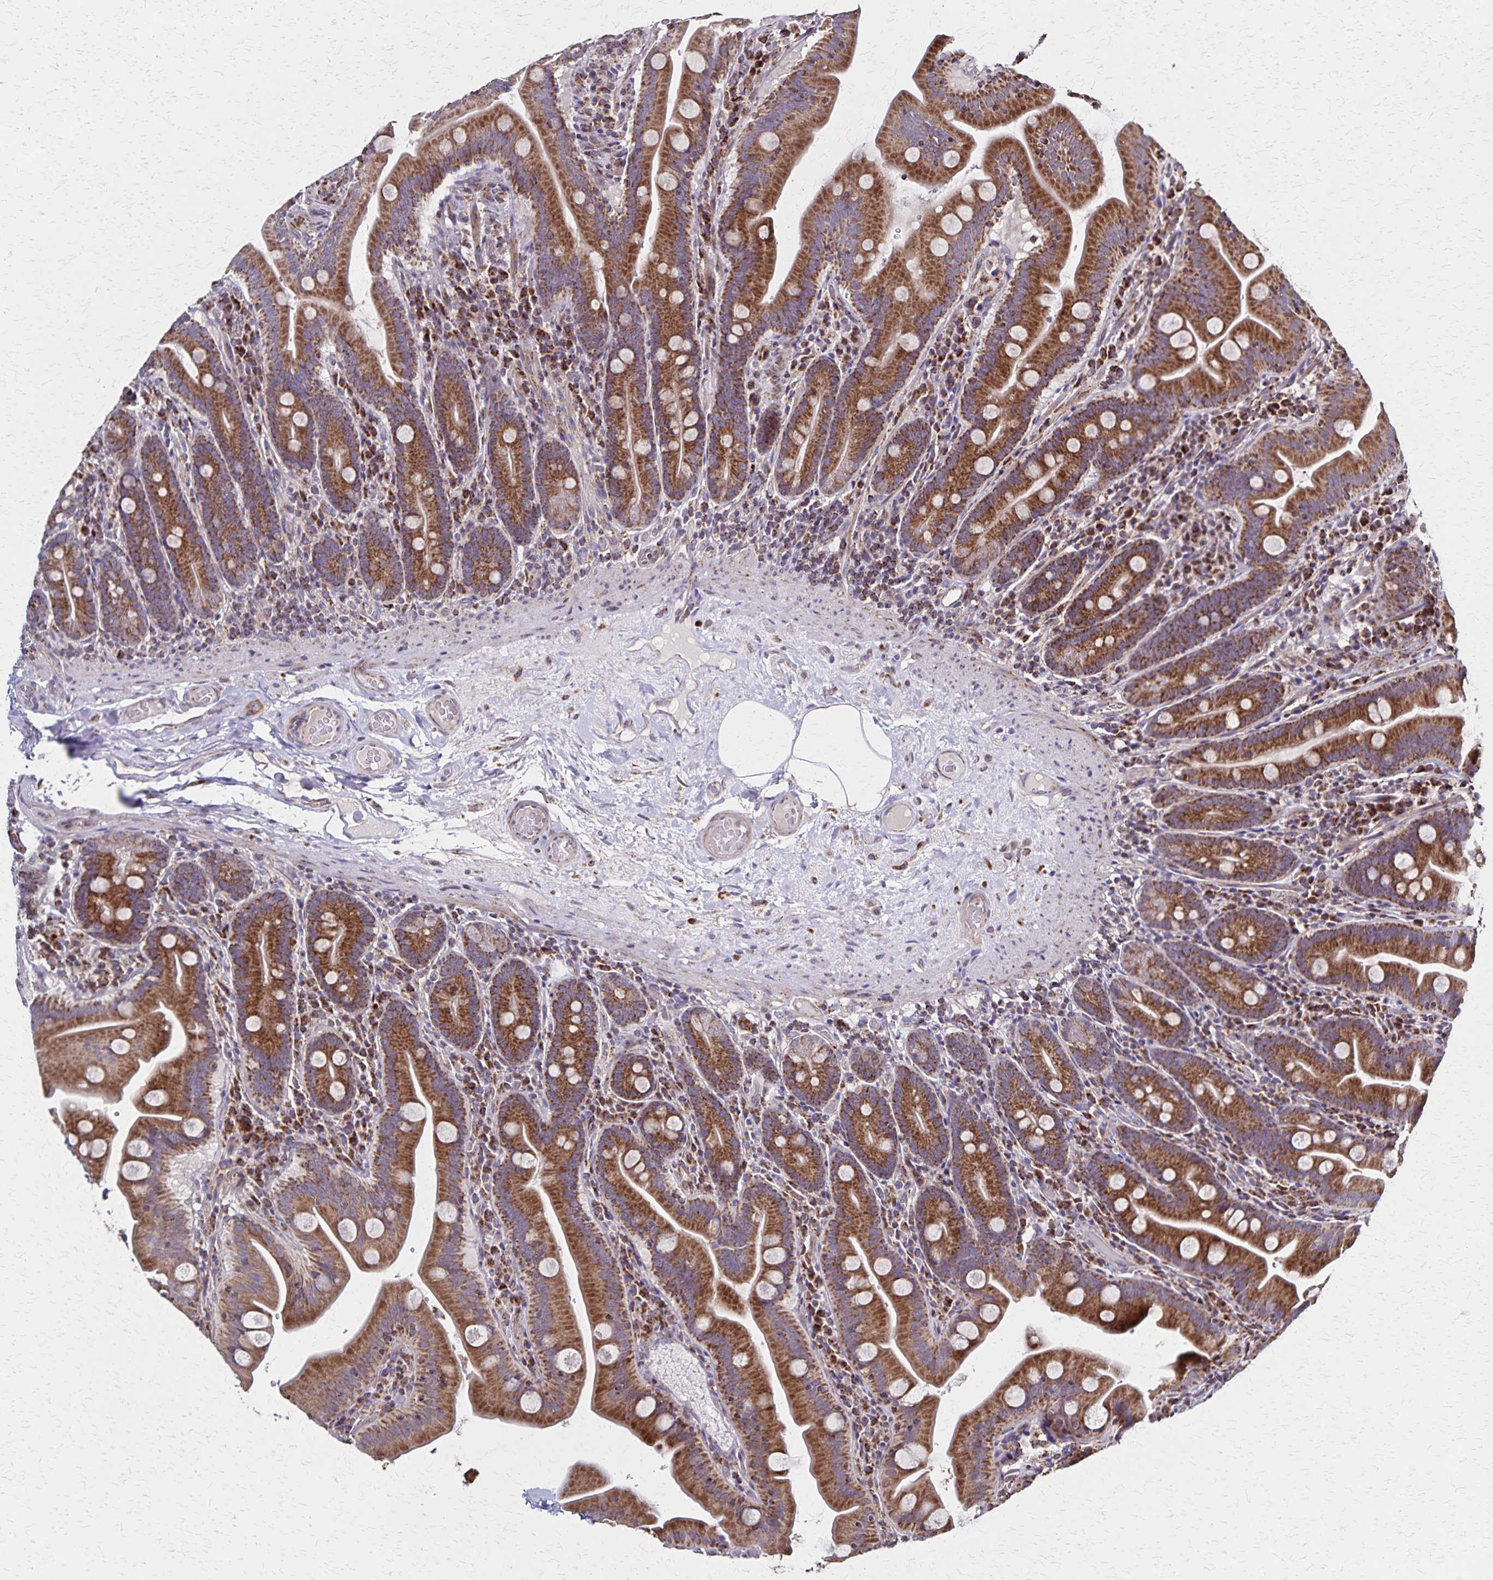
{"staining": {"intensity": "strong", "quantity": ">75%", "location": "cytoplasmic/membranous"}, "tissue": "small intestine", "cell_type": "Glandular cells", "image_type": "normal", "snomed": [{"axis": "morphology", "description": "Normal tissue, NOS"}, {"axis": "topography", "description": "Small intestine"}], "caption": "A high-resolution photomicrograph shows immunohistochemistry (IHC) staining of normal small intestine, which demonstrates strong cytoplasmic/membranous positivity in about >75% of glandular cells. Ihc stains the protein in brown and the nuclei are stained blue.", "gene": "NFS1", "patient": {"sex": "male", "age": 37}}